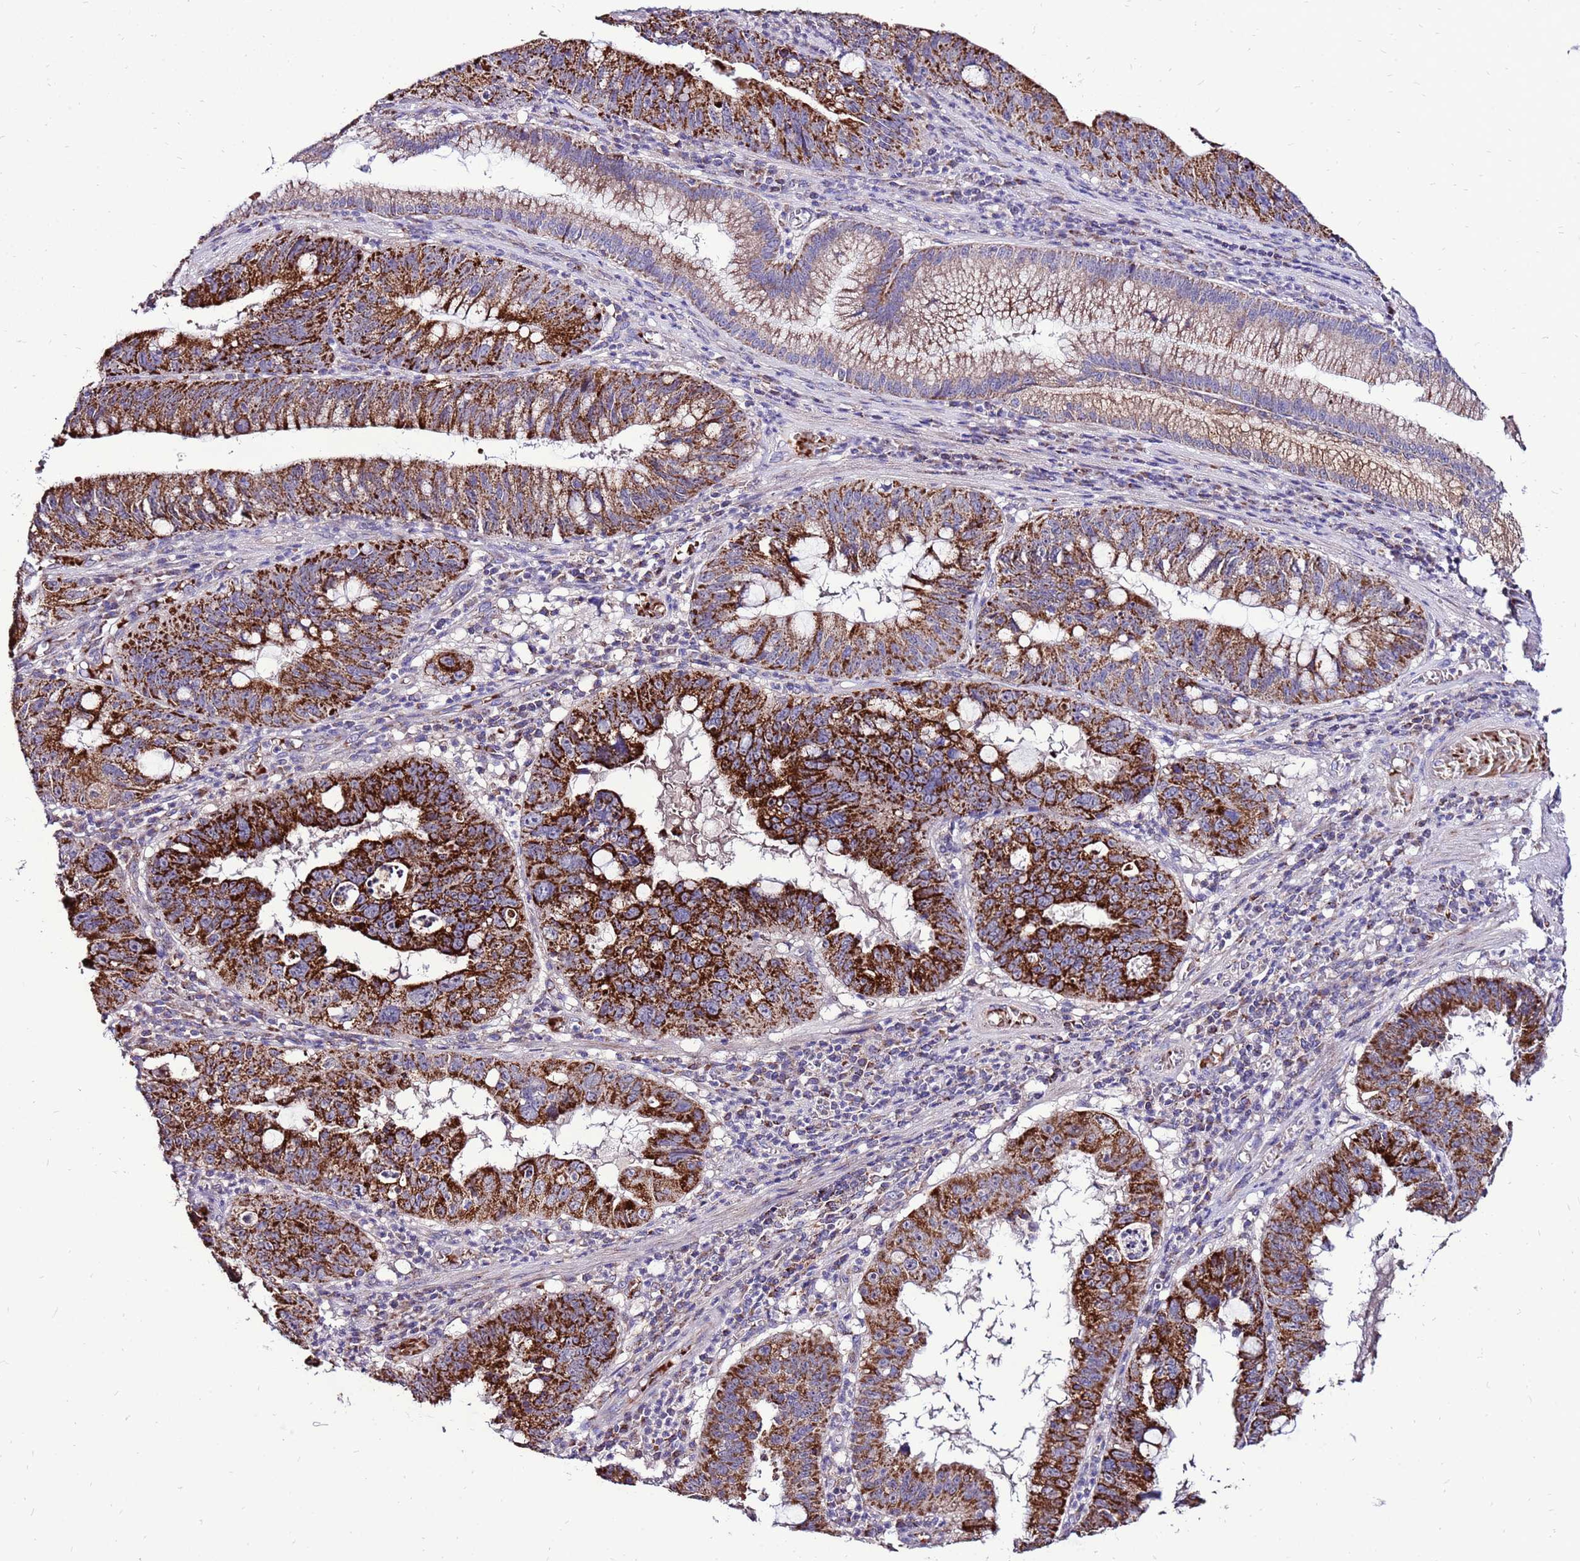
{"staining": {"intensity": "strong", "quantity": ">75%", "location": "cytoplasmic/membranous"}, "tissue": "stomach cancer", "cell_type": "Tumor cells", "image_type": "cancer", "snomed": [{"axis": "morphology", "description": "Adenocarcinoma, NOS"}, {"axis": "topography", "description": "Stomach"}], "caption": "Brown immunohistochemical staining in human stomach cancer reveals strong cytoplasmic/membranous expression in approximately >75% of tumor cells.", "gene": "SPSB3", "patient": {"sex": "male", "age": 59}}